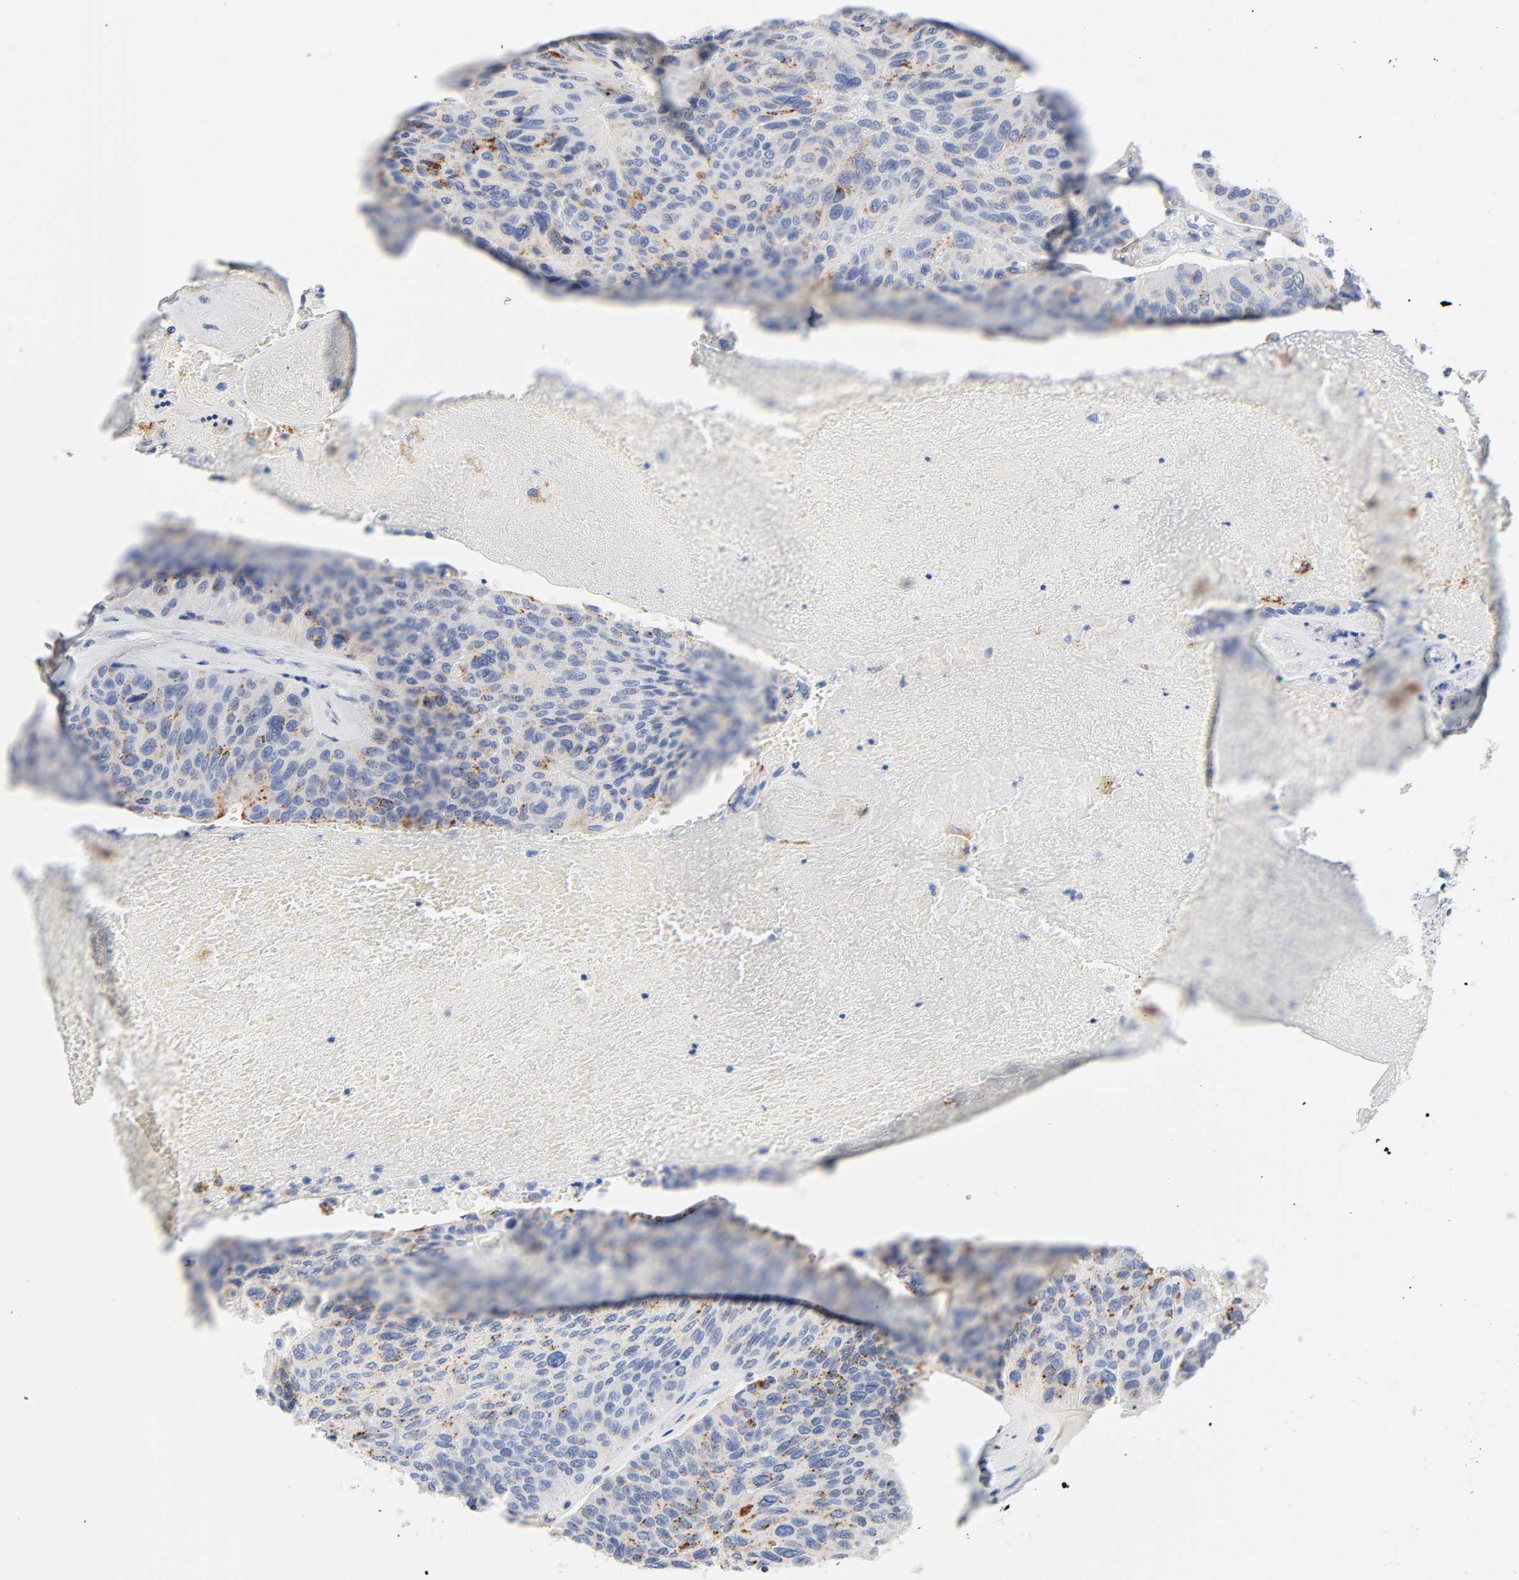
{"staining": {"intensity": "moderate", "quantity": "25%-75%", "location": "cytoplasmic/membranous"}, "tissue": "urothelial cancer", "cell_type": "Tumor cells", "image_type": "cancer", "snomed": [{"axis": "morphology", "description": "Urothelial carcinoma, High grade"}, {"axis": "topography", "description": "Urinary bladder"}], "caption": "This is an image of immunohistochemistry staining of urothelial cancer, which shows moderate positivity in the cytoplasmic/membranous of tumor cells.", "gene": "PLP1", "patient": {"sex": "male", "age": 66}}